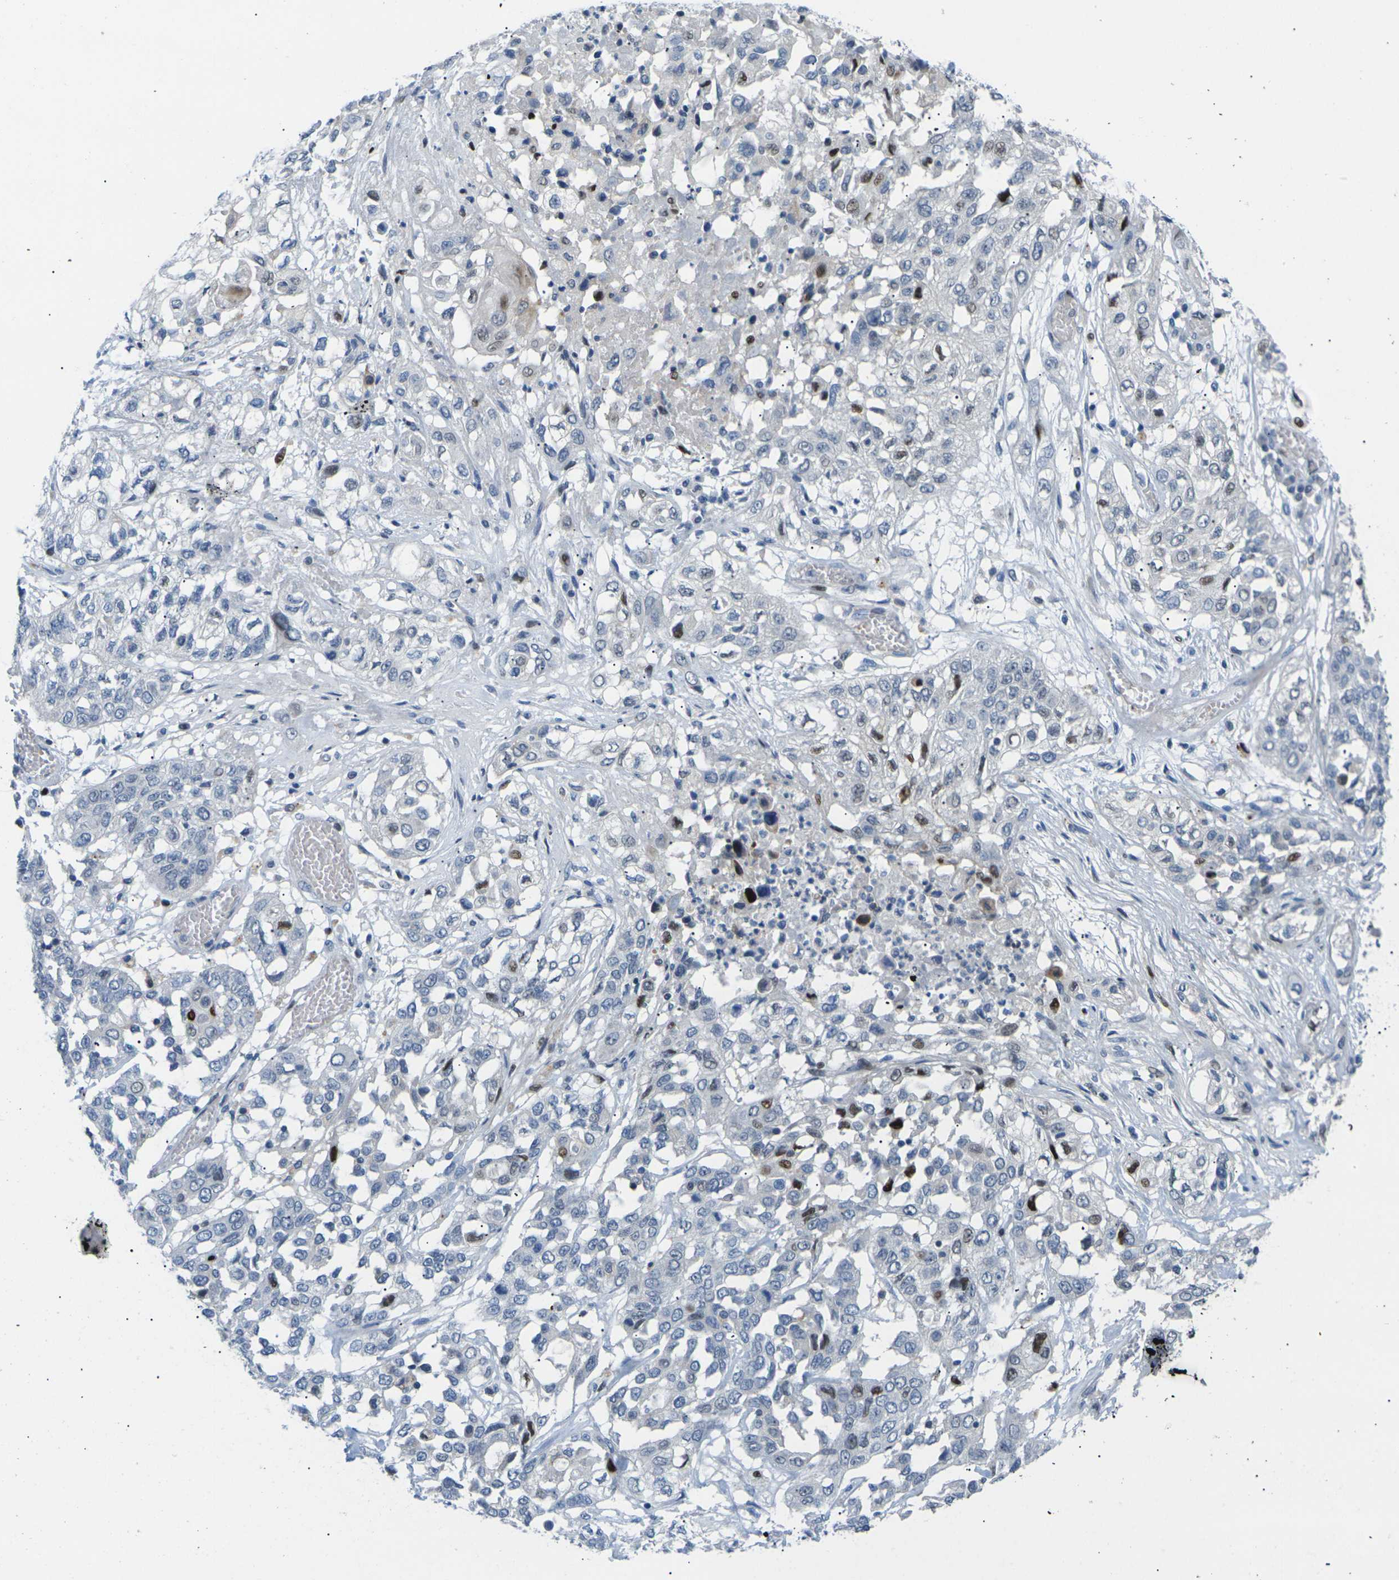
{"staining": {"intensity": "moderate", "quantity": "<25%", "location": "nuclear"}, "tissue": "lung cancer", "cell_type": "Tumor cells", "image_type": "cancer", "snomed": [{"axis": "morphology", "description": "Squamous cell carcinoma, NOS"}, {"axis": "topography", "description": "Lung"}], "caption": "The micrograph reveals a brown stain indicating the presence of a protein in the nuclear of tumor cells in lung squamous cell carcinoma.", "gene": "RPS6KA3", "patient": {"sex": "male", "age": 71}}